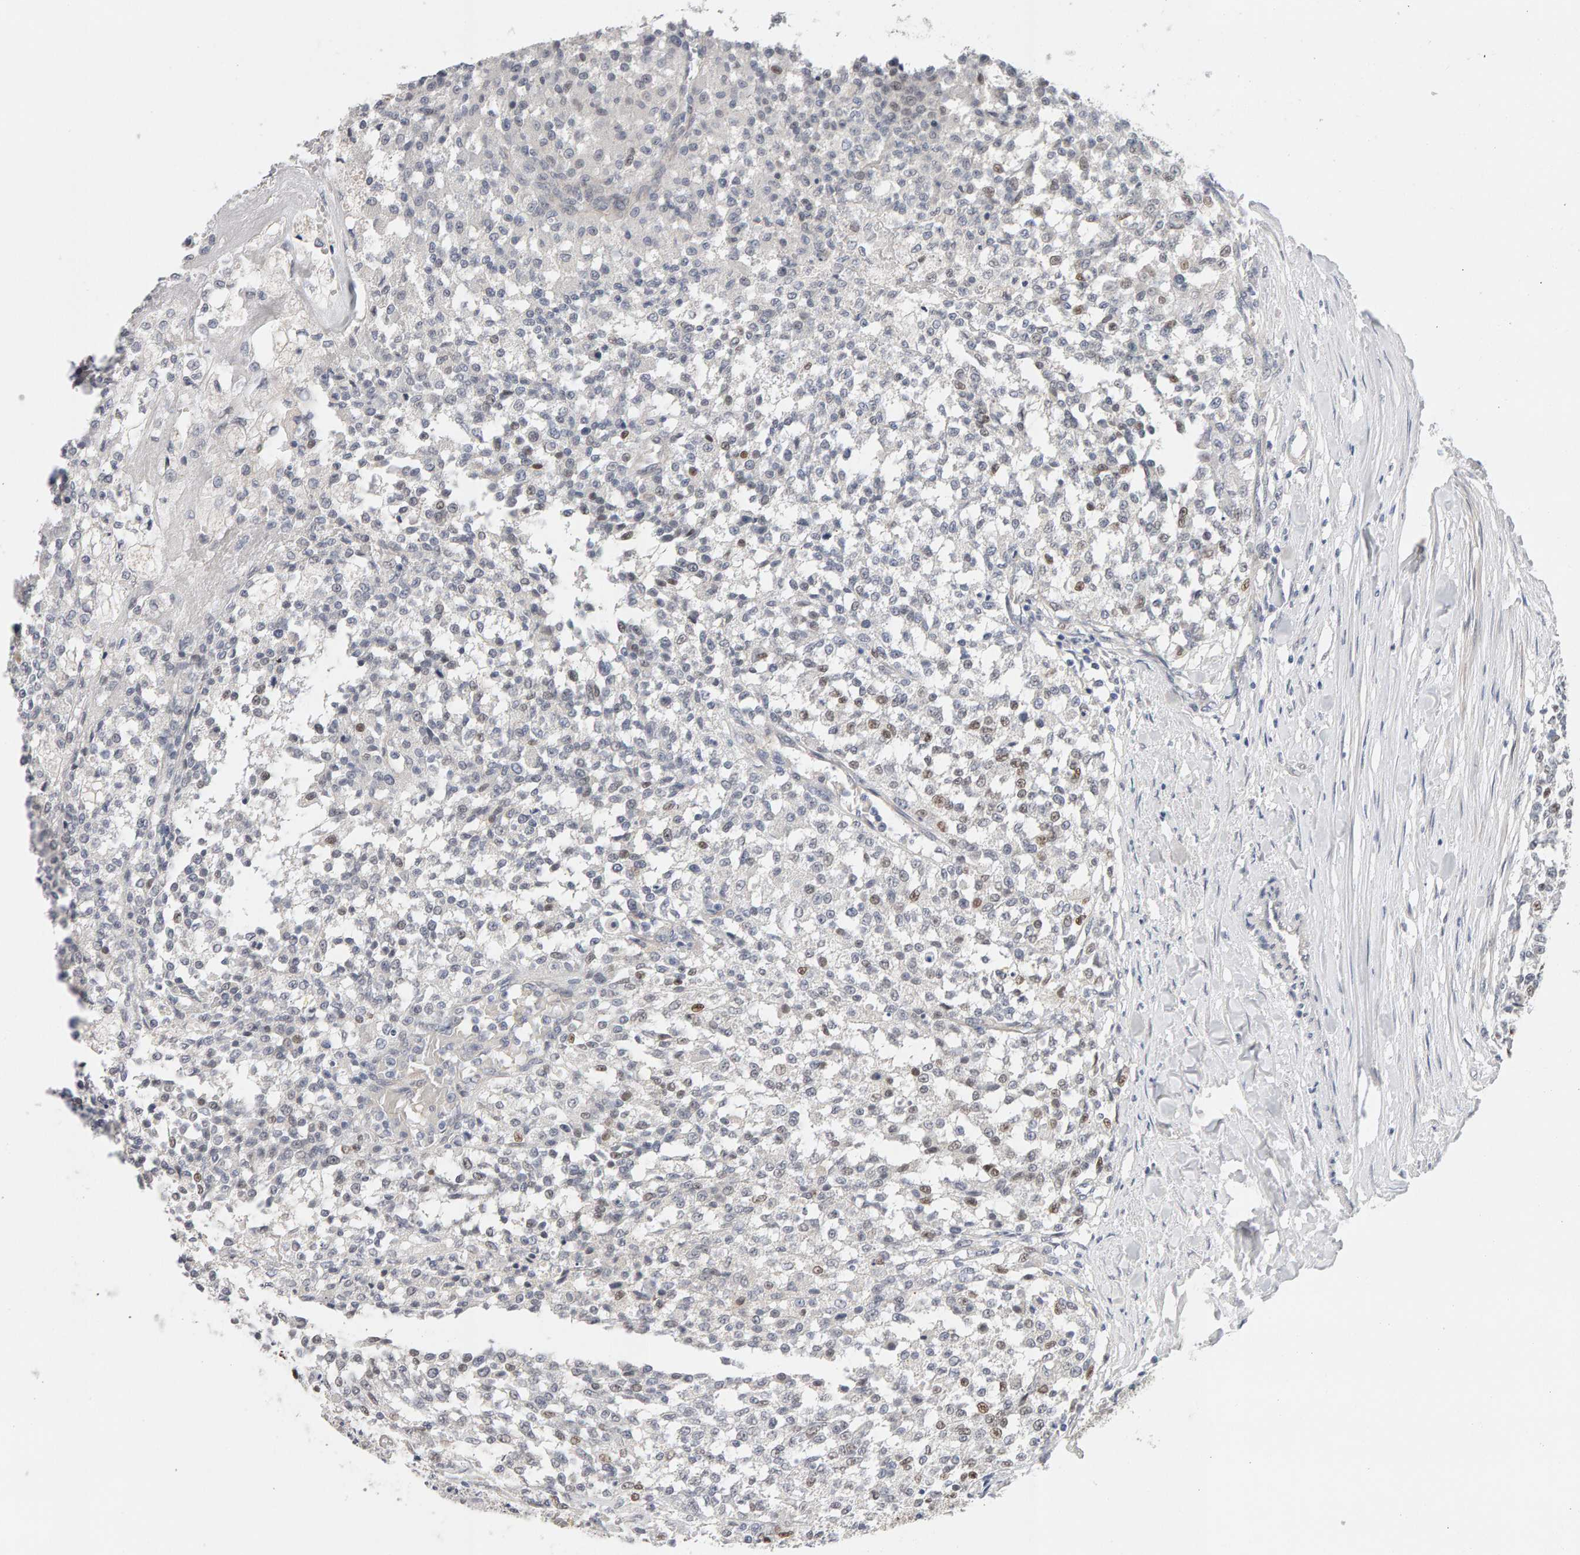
{"staining": {"intensity": "weak", "quantity": "25%-75%", "location": "nuclear"}, "tissue": "testis cancer", "cell_type": "Tumor cells", "image_type": "cancer", "snomed": [{"axis": "morphology", "description": "Seminoma, NOS"}, {"axis": "topography", "description": "Testis"}], "caption": "A high-resolution image shows immunohistochemistry (IHC) staining of testis seminoma, which reveals weak nuclear staining in about 25%-75% of tumor cells.", "gene": "HNF4A", "patient": {"sex": "male", "age": 59}}